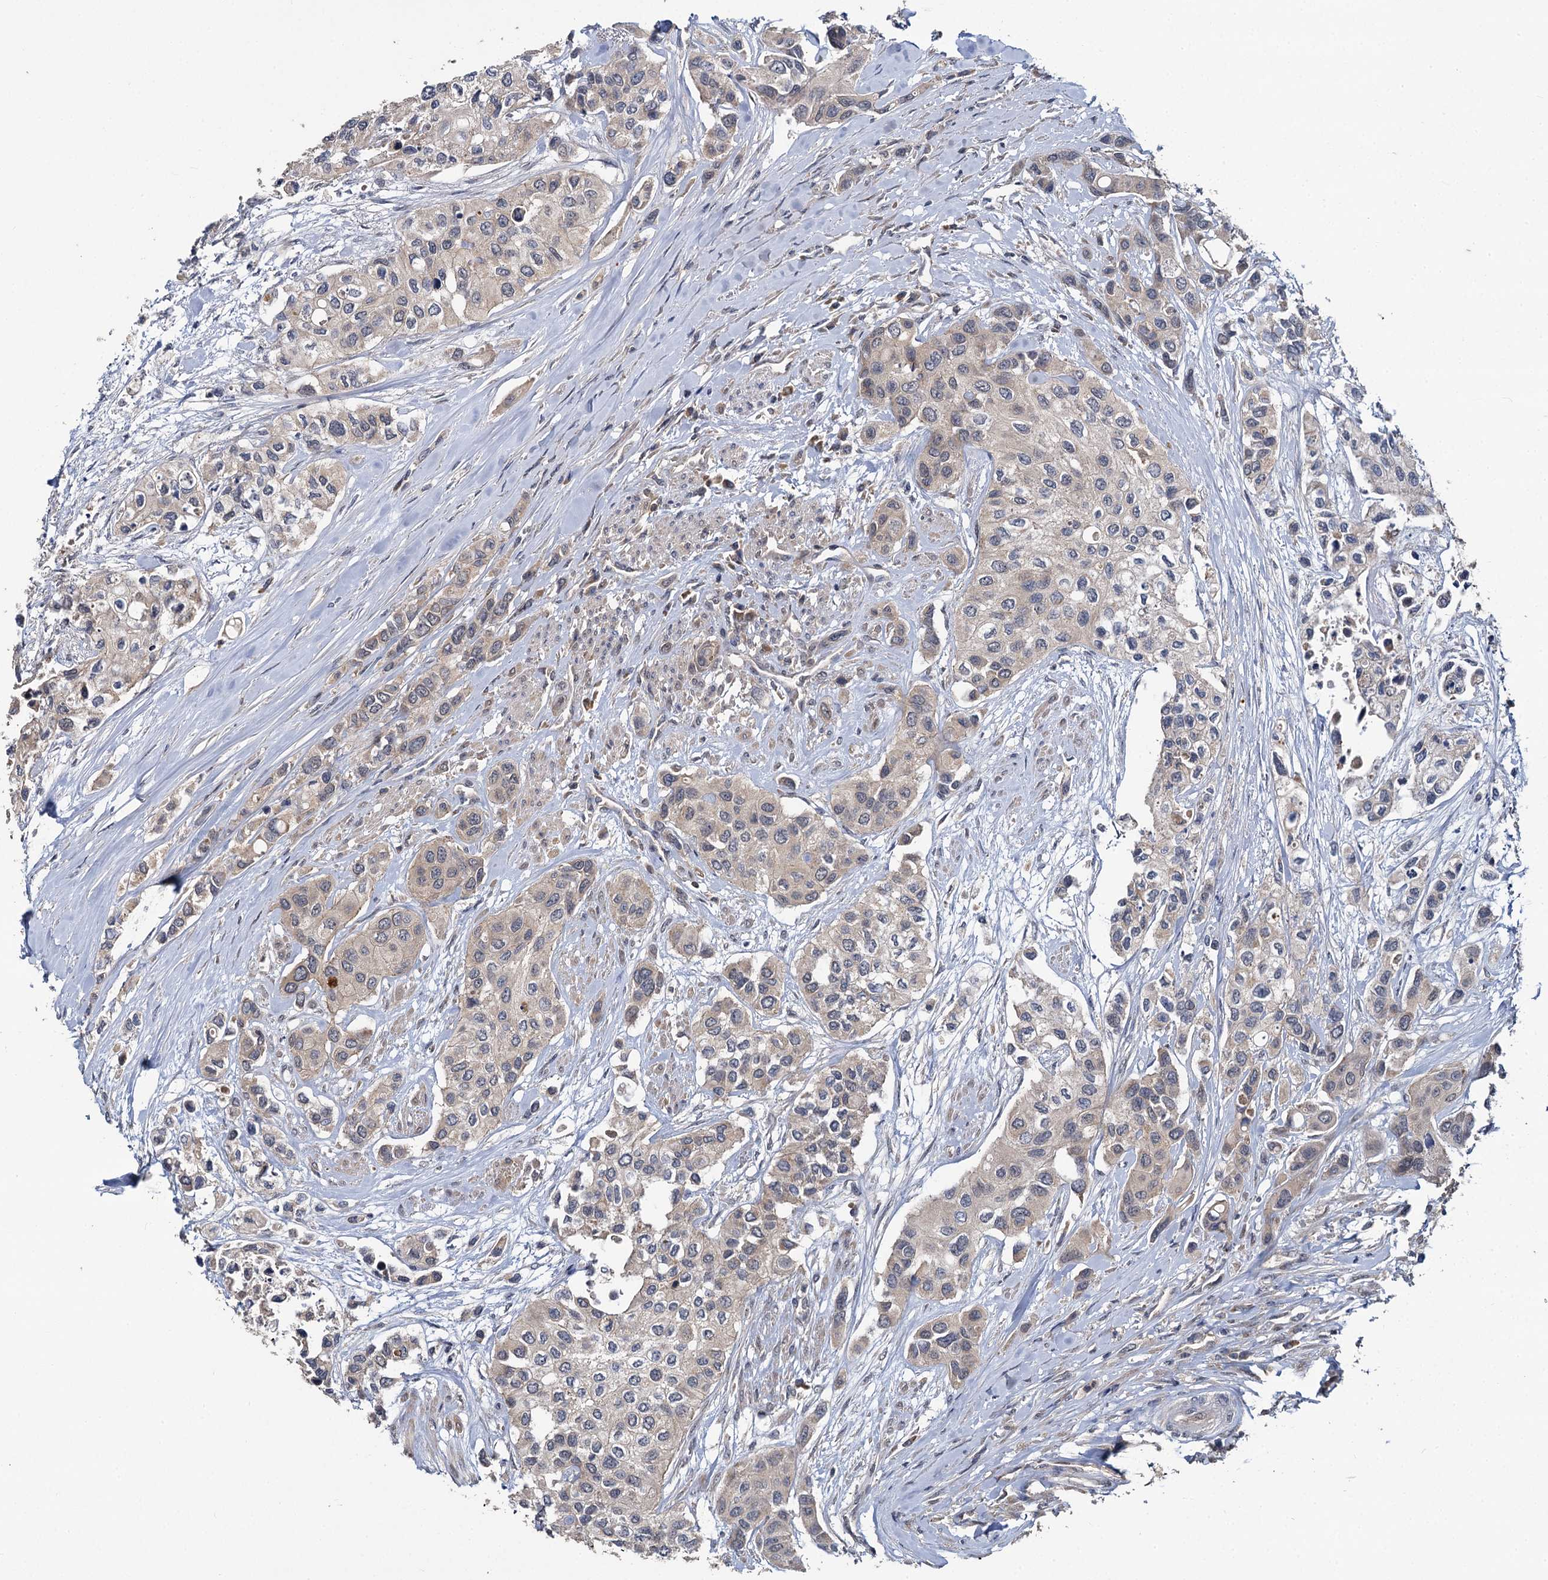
{"staining": {"intensity": "weak", "quantity": "<25%", "location": "cytoplasmic/membranous"}, "tissue": "urothelial cancer", "cell_type": "Tumor cells", "image_type": "cancer", "snomed": [{"axis": "morphology", "description": "Normal tissue, NOS"}, {"axis": "morphology", "description": "Urothelial carcinoma, High grade"}, {"axis": "topography", "description": "Vascular tissue"}, {"axis": "topography", "description": "Urinary bladder"}], "caption": "There is no significant positivity in tumor cells of high-grade urothelial carcinoma.", "gene": "TMEM39A", "patient": {"sex": "female", "age": 56}}